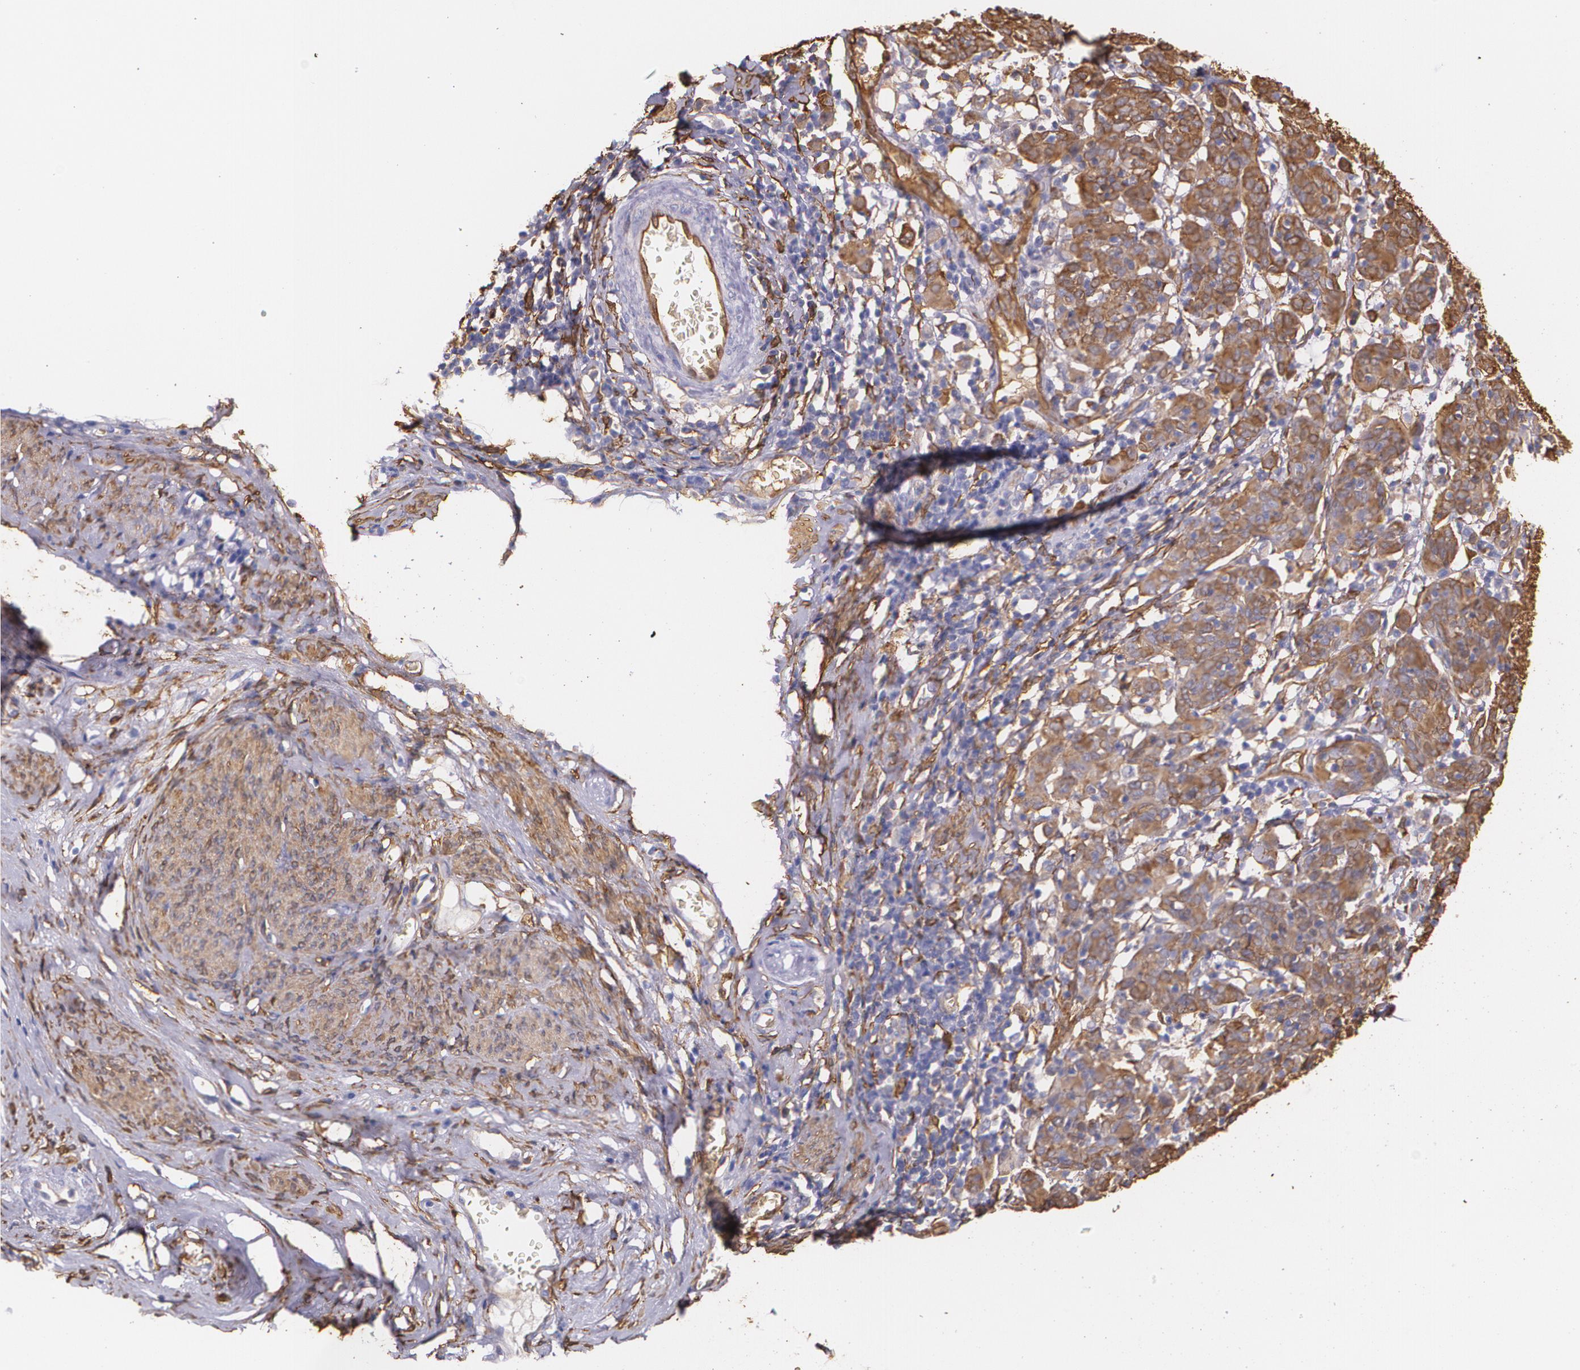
{"staining": {"intensity": "moderate", "quantity": "25%-75%", "location": "cytoplasmic/membranous"}, "tissue": "cervical cancer", "cell_type": "Tumor cells", "image_type": "cancer", "snomed": [{"axis": "morphology", "description": "Normal tissue, NOS"}, {"axis": "morphology", "description": "Squamous cell carcinoma, NOS"}, {"axis": "topography", "description": "Cervix"}], "caption": "This is a photomicrograph of immunohistochemistry staining of cervical cancer (squamous cell carcinoma), which shows moderate expression in the cytoplasmic/membranous of tumor cells.", "gene": "MMP2", "patient": {"sex": "female", "age": 67}}